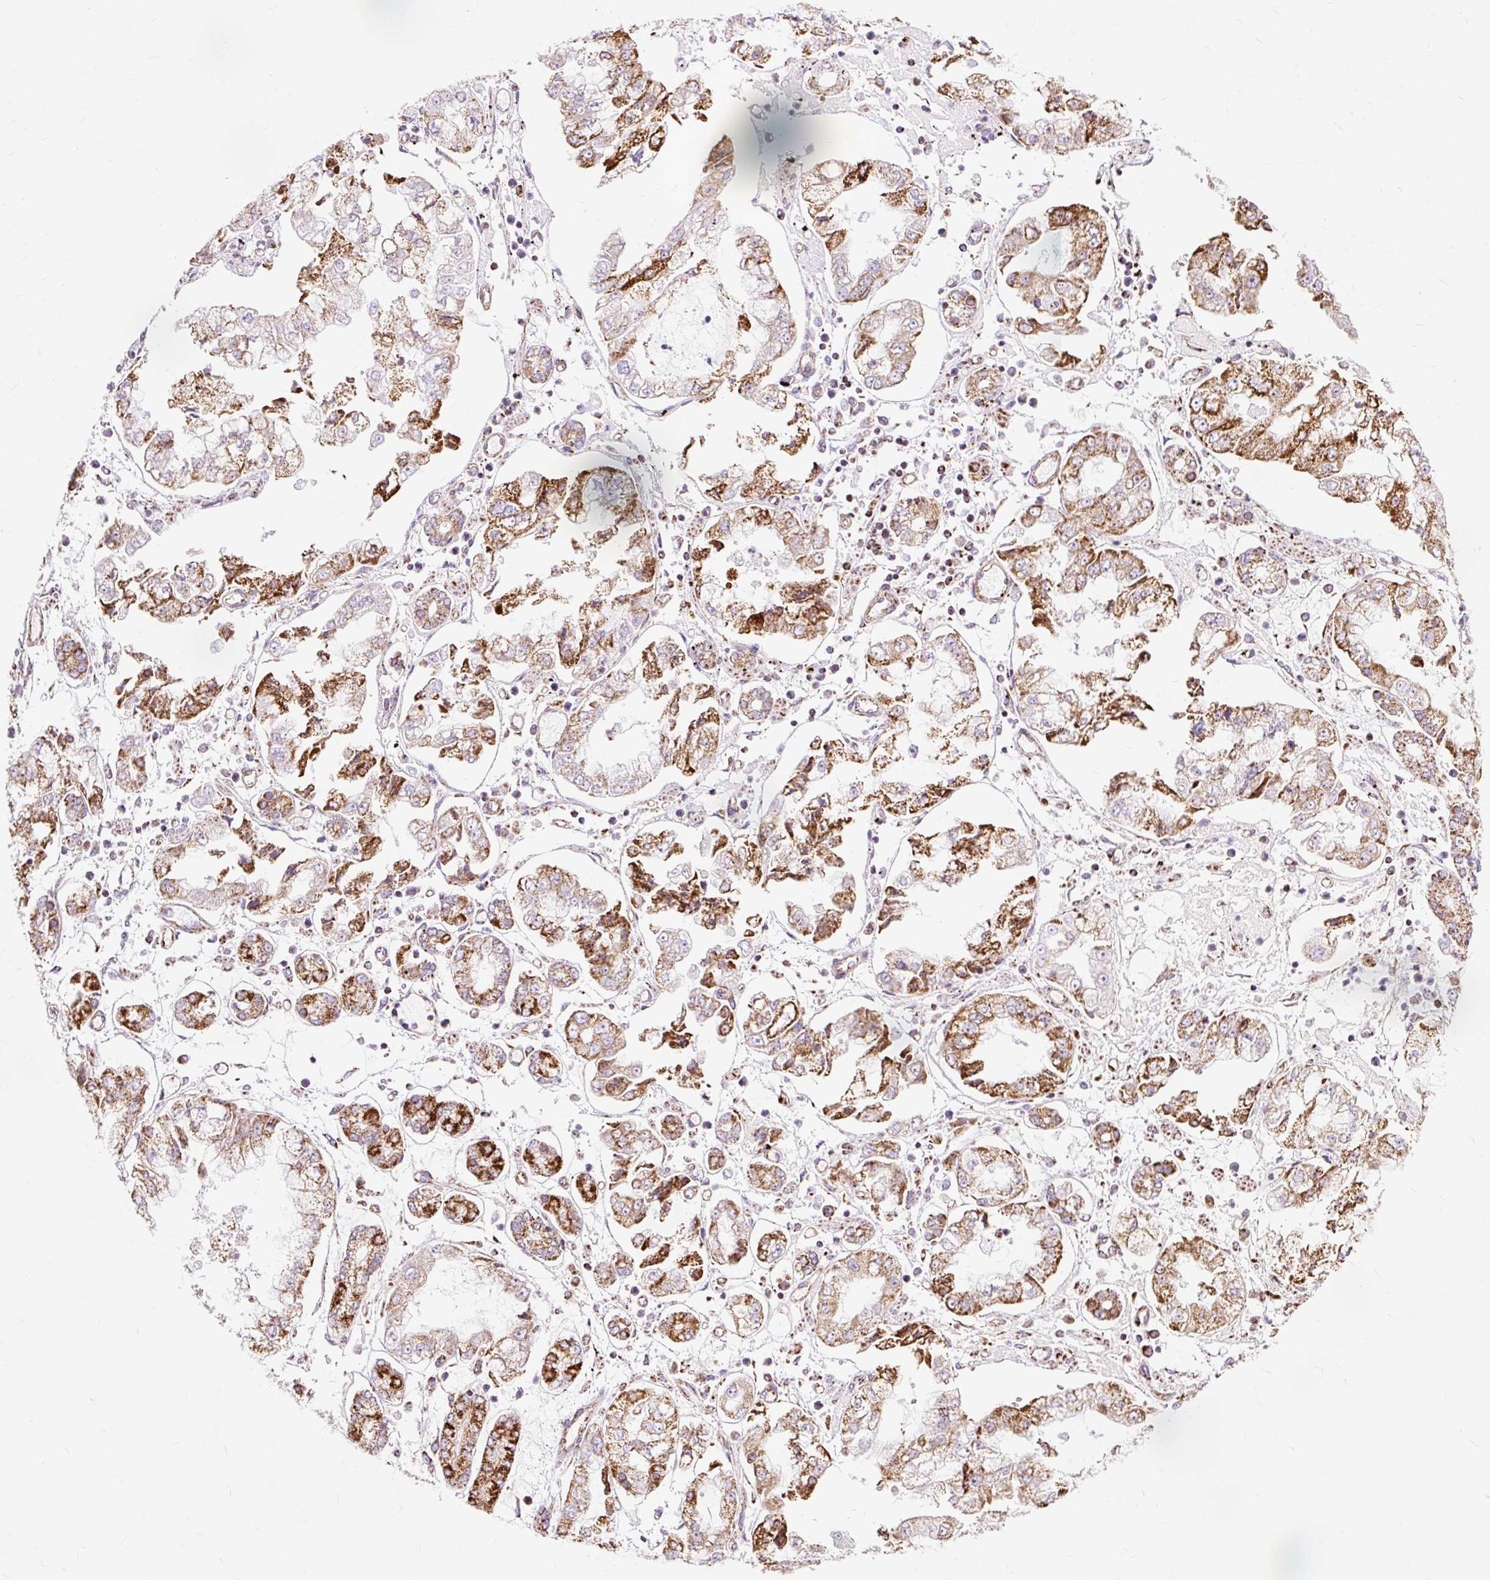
{"staining": {"intensity": "strong", "quantity": ">75%", "location": "cytoplasmic/membranous"}, "tissue": "stomach cancer", "cell_type": "Tumor cells", "image_type": "cancer", "snomed": [{"axis": "morphology", "description": "Adenocarcinoma, NOS"}, {"axis": "topography", "description": "Stomach"}], "caption": "Brown immunohistochemical staining in adenocarcinoma (stomach) demonstrates strong cytoplasmic/membranous positivity in about >75% of tumor cells.", "gene": "DLAT", "patient": {"sex": "male", "age": 76}}